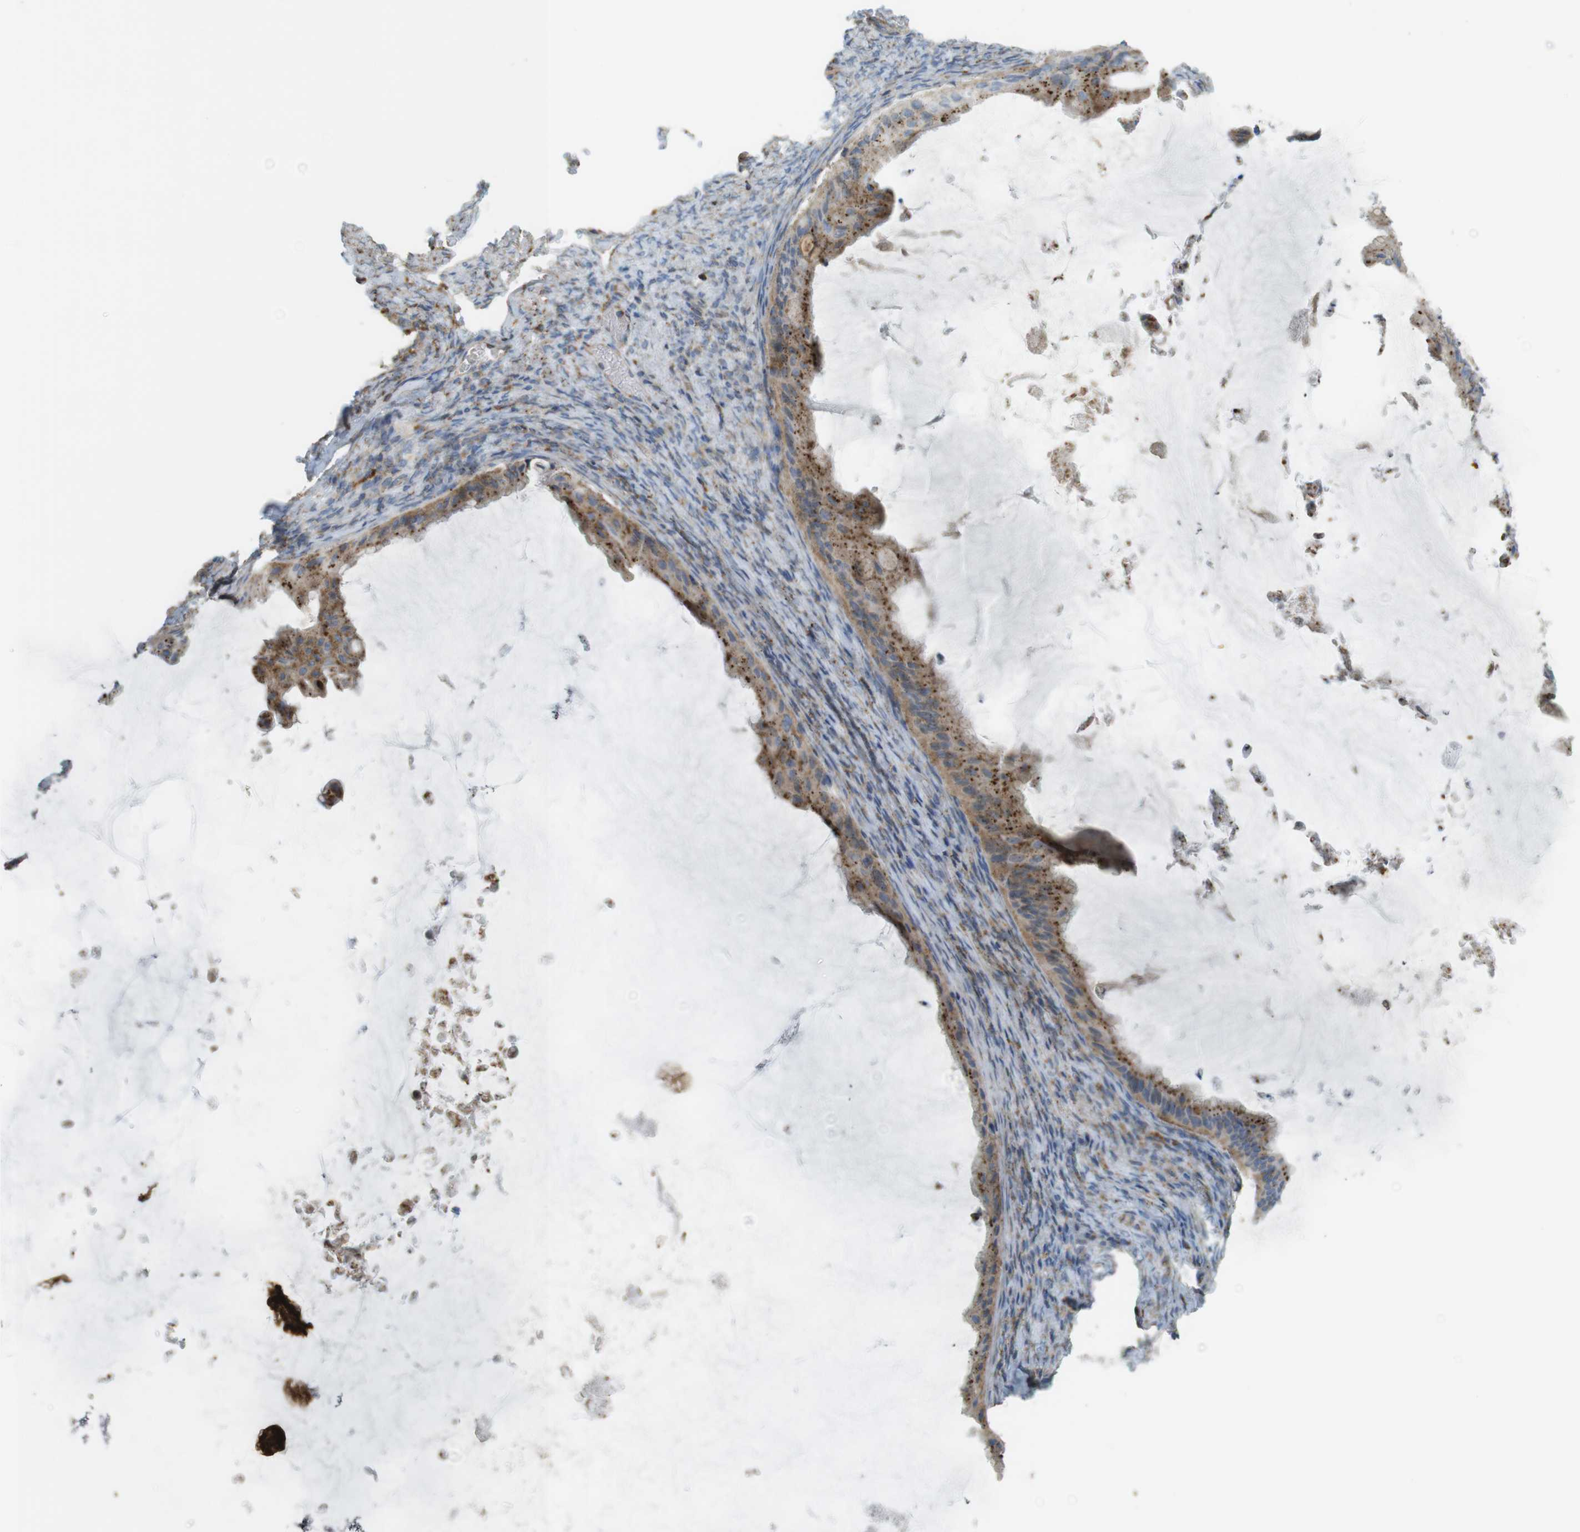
{"staining": {"intensity": "moderate", "quantity": ">75%", "location": "cytoplasmic/membranous"}, "tissue": "ovarian cancer", "cell_type": "Tumor cells", "image_type": "cancer", "snomed": [{"axis": "morphology", "description": "Cystadenocarcinoma, mucinous, NOS"}, {"axis": "topography", "description": "Ovary"}], "caption": "Immunohistochemical staining of ovarian cancer reveals medium levels of moderate cytoplasmic/membranous positivity in about >75% of tumor cells.", "gene": "LAMP1", "patient": {"sex": "female", "age": 61}}